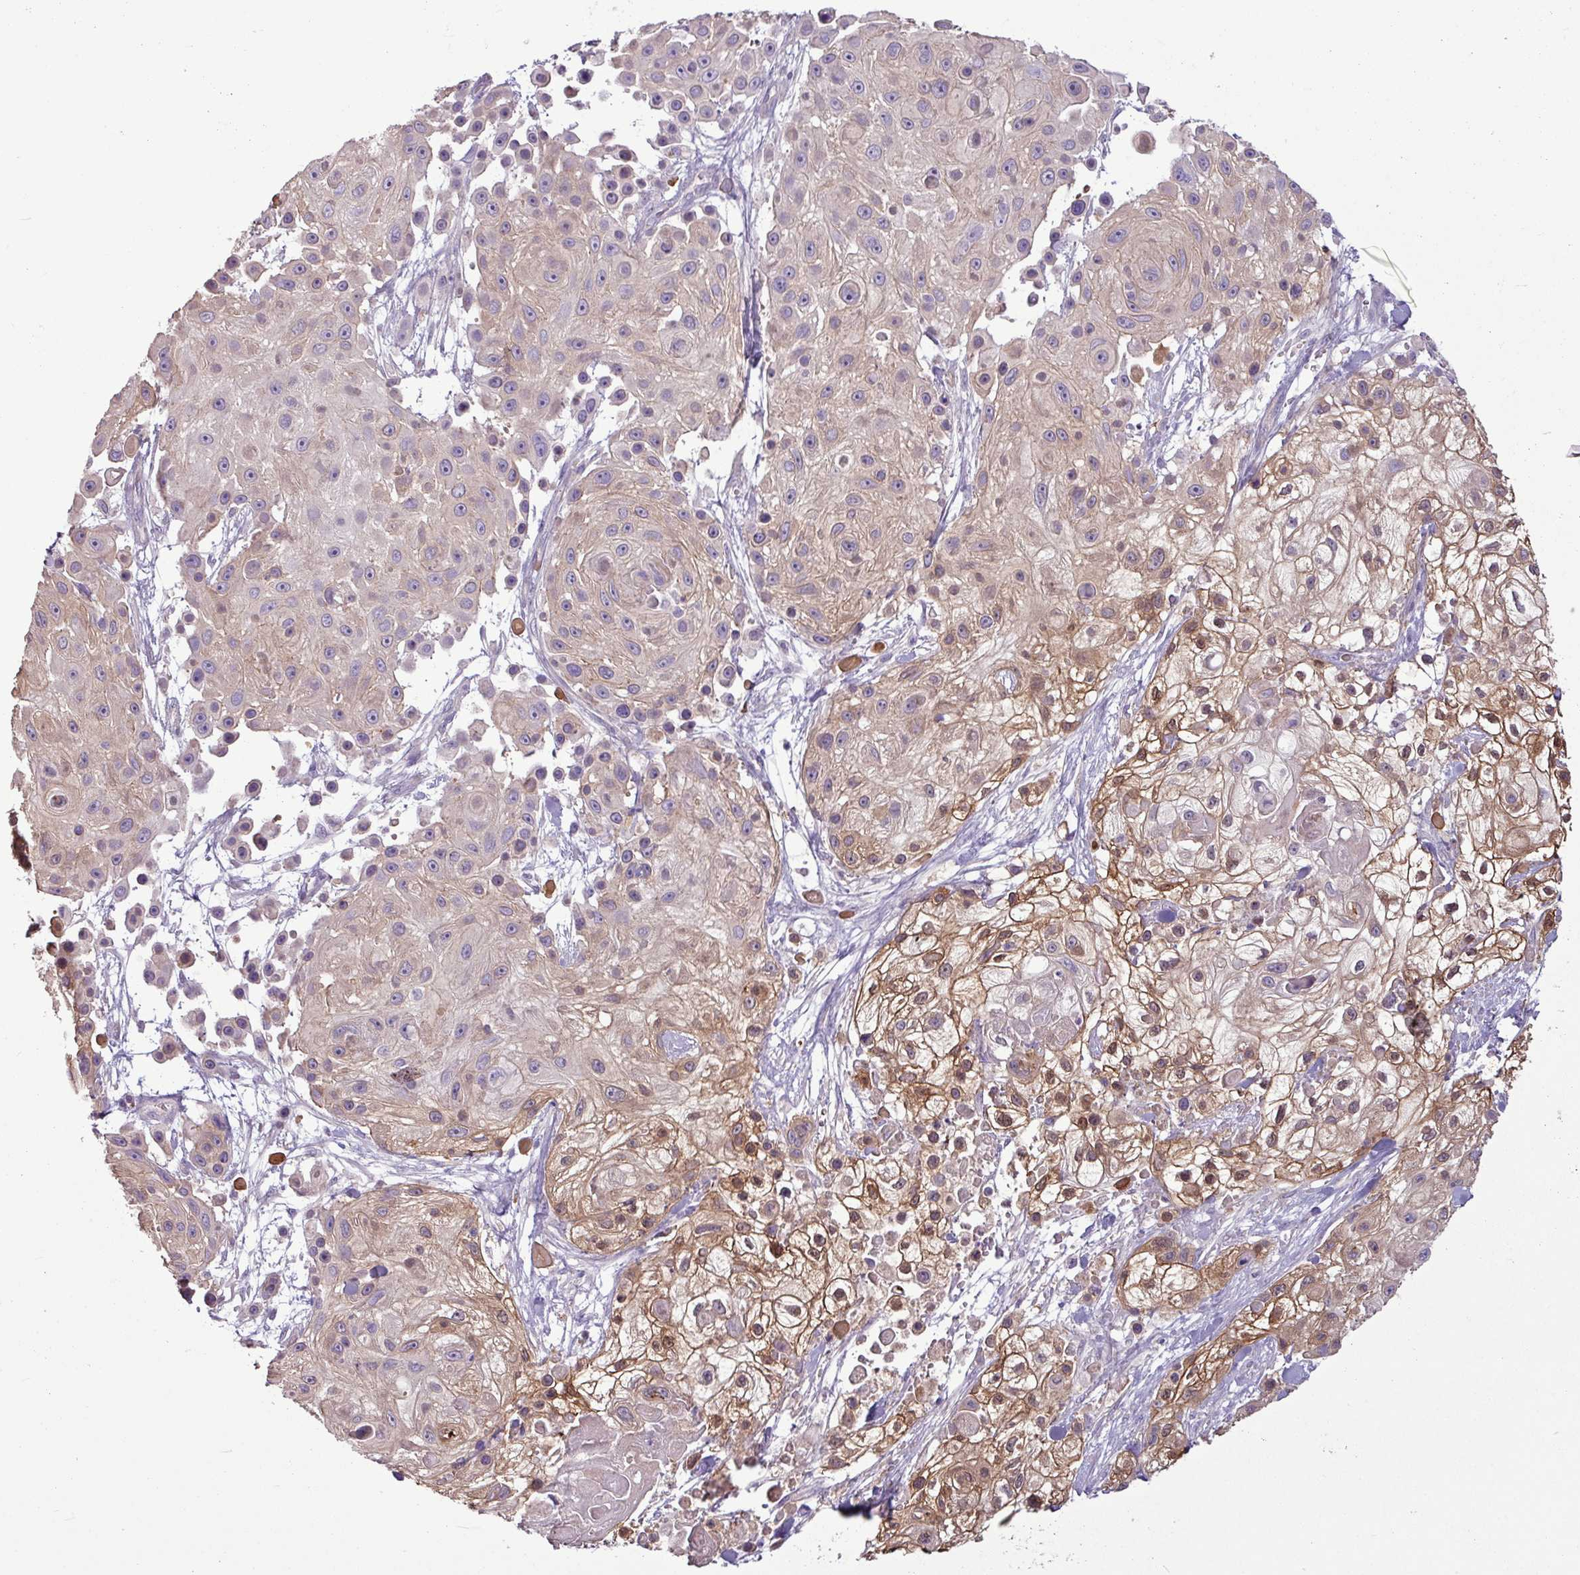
{"staining": {"intensity": "moderate", "quantity": "<25%", "location": "cytoplasmic/membranous"}, "tissue": "skin cancer", "cell_type": "Tumor cells", "image_type": "cancer", "snomed": [{"axis": "morphology", "description": "Squamous cell carcinoma, NOS"}, {"axis": "topography", "description": "Skin"}], "caption": "An immunohistochemistry photomicrograph of tumor tissue is shown. Protein staining in brown highlights moderate cytoplasmic/membranous positivity in squamous cell carcinoma (skin) within tumor cells.", "gene": "C4B", "patient": {"sex": "male", "age": 67}}